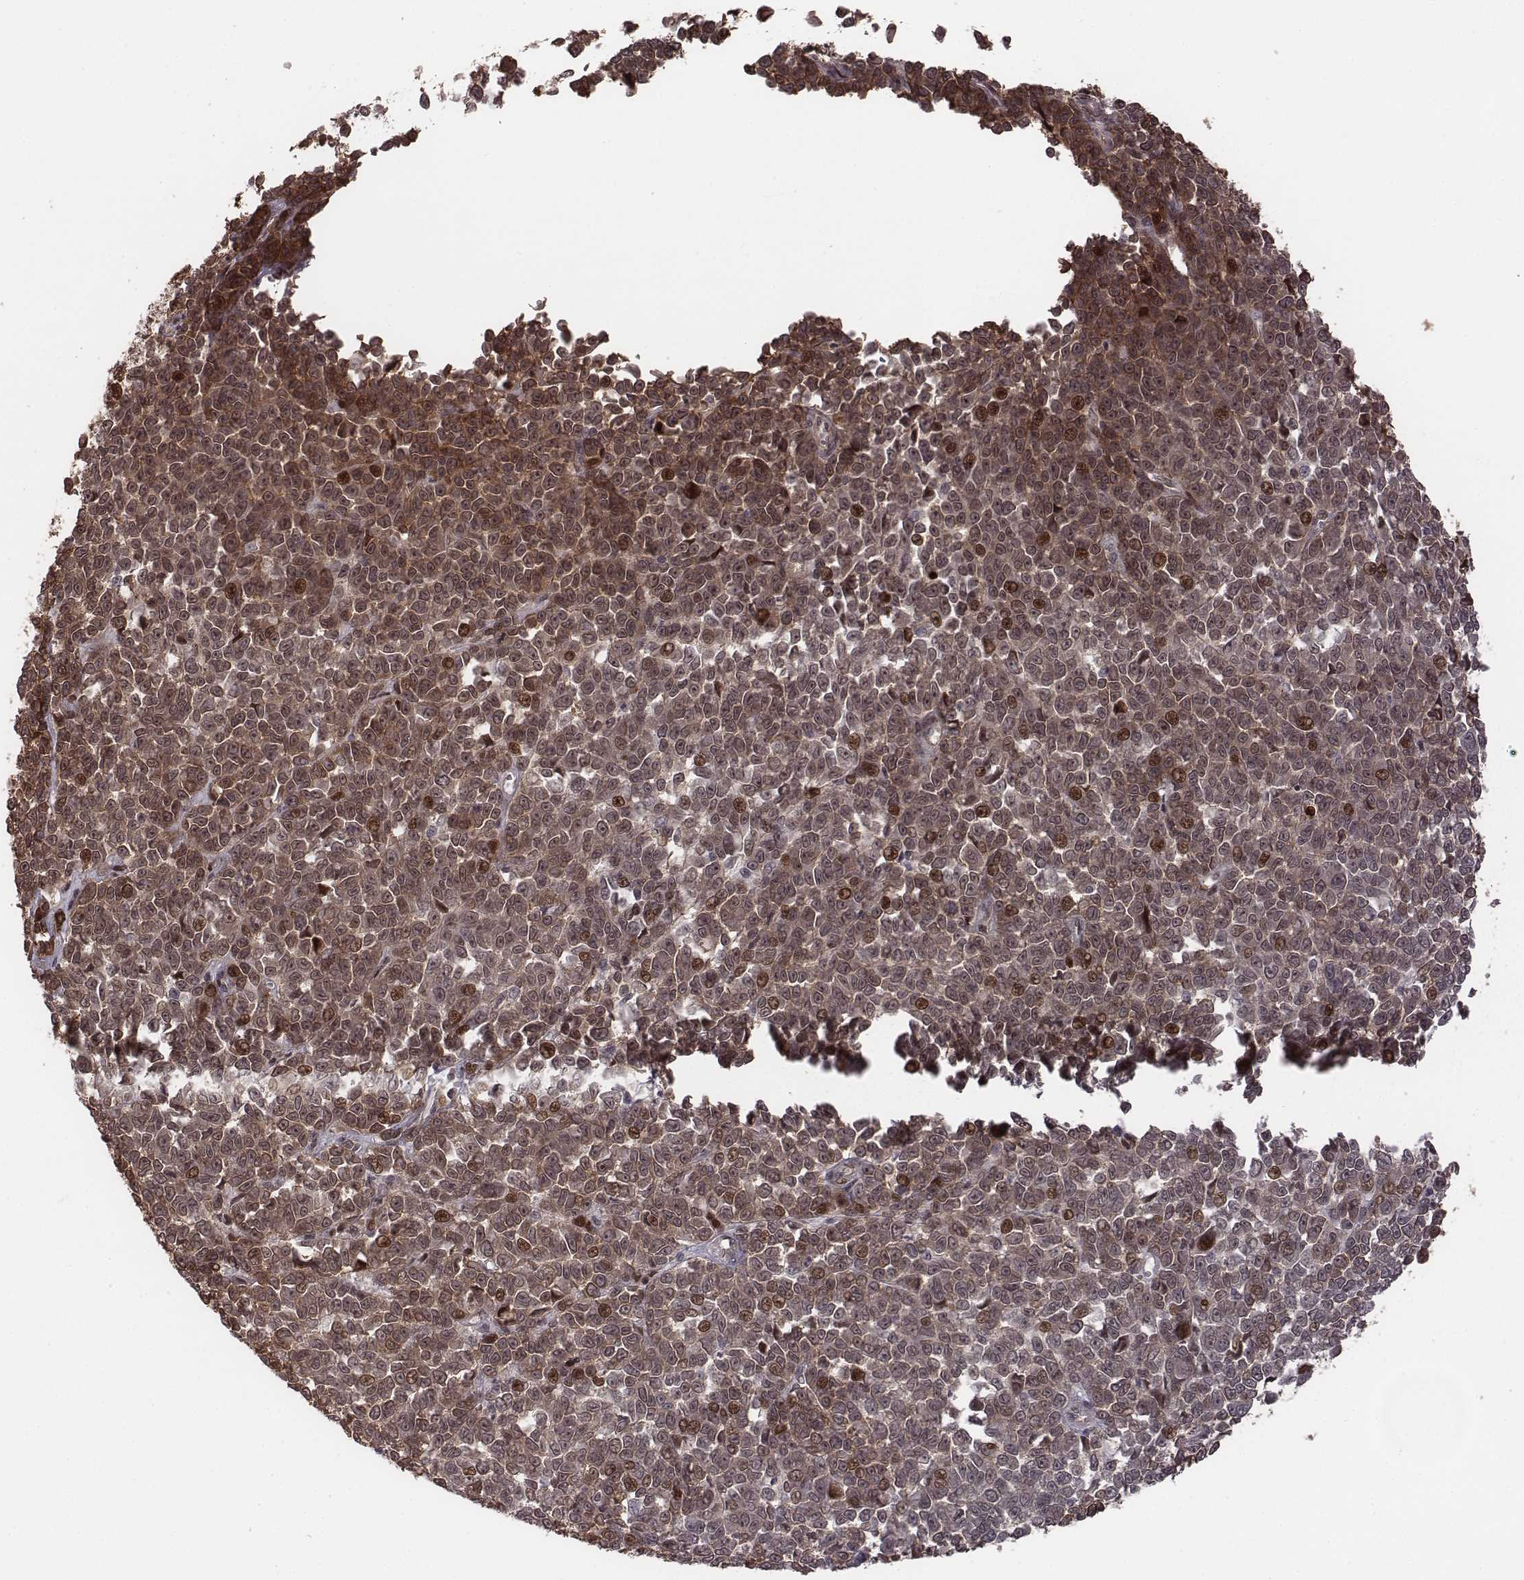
{"staining": {"intensity": "moderate", "quantity": "<25%", "location": "cytoplasmic/membranous,nuclear"}, "tissue": "melanoma", "cell_type": "Tumor cells", "image_type": "cancer", "snomed": [{"axis": "morphology", "description": "Malignant melanoma, NOS"}, {"axis": "topography", "description": "Skin"}], "caption": "Immunohistochemistry histopathology image of malignant melanoma stained for a protein (brown), which reveals low levels of moderate cytoplasmic/membranous and nuclear expression in about <25% of tumor cells.", "gene": "RPL3", "patient": {"sex": "female", "age": 95}}